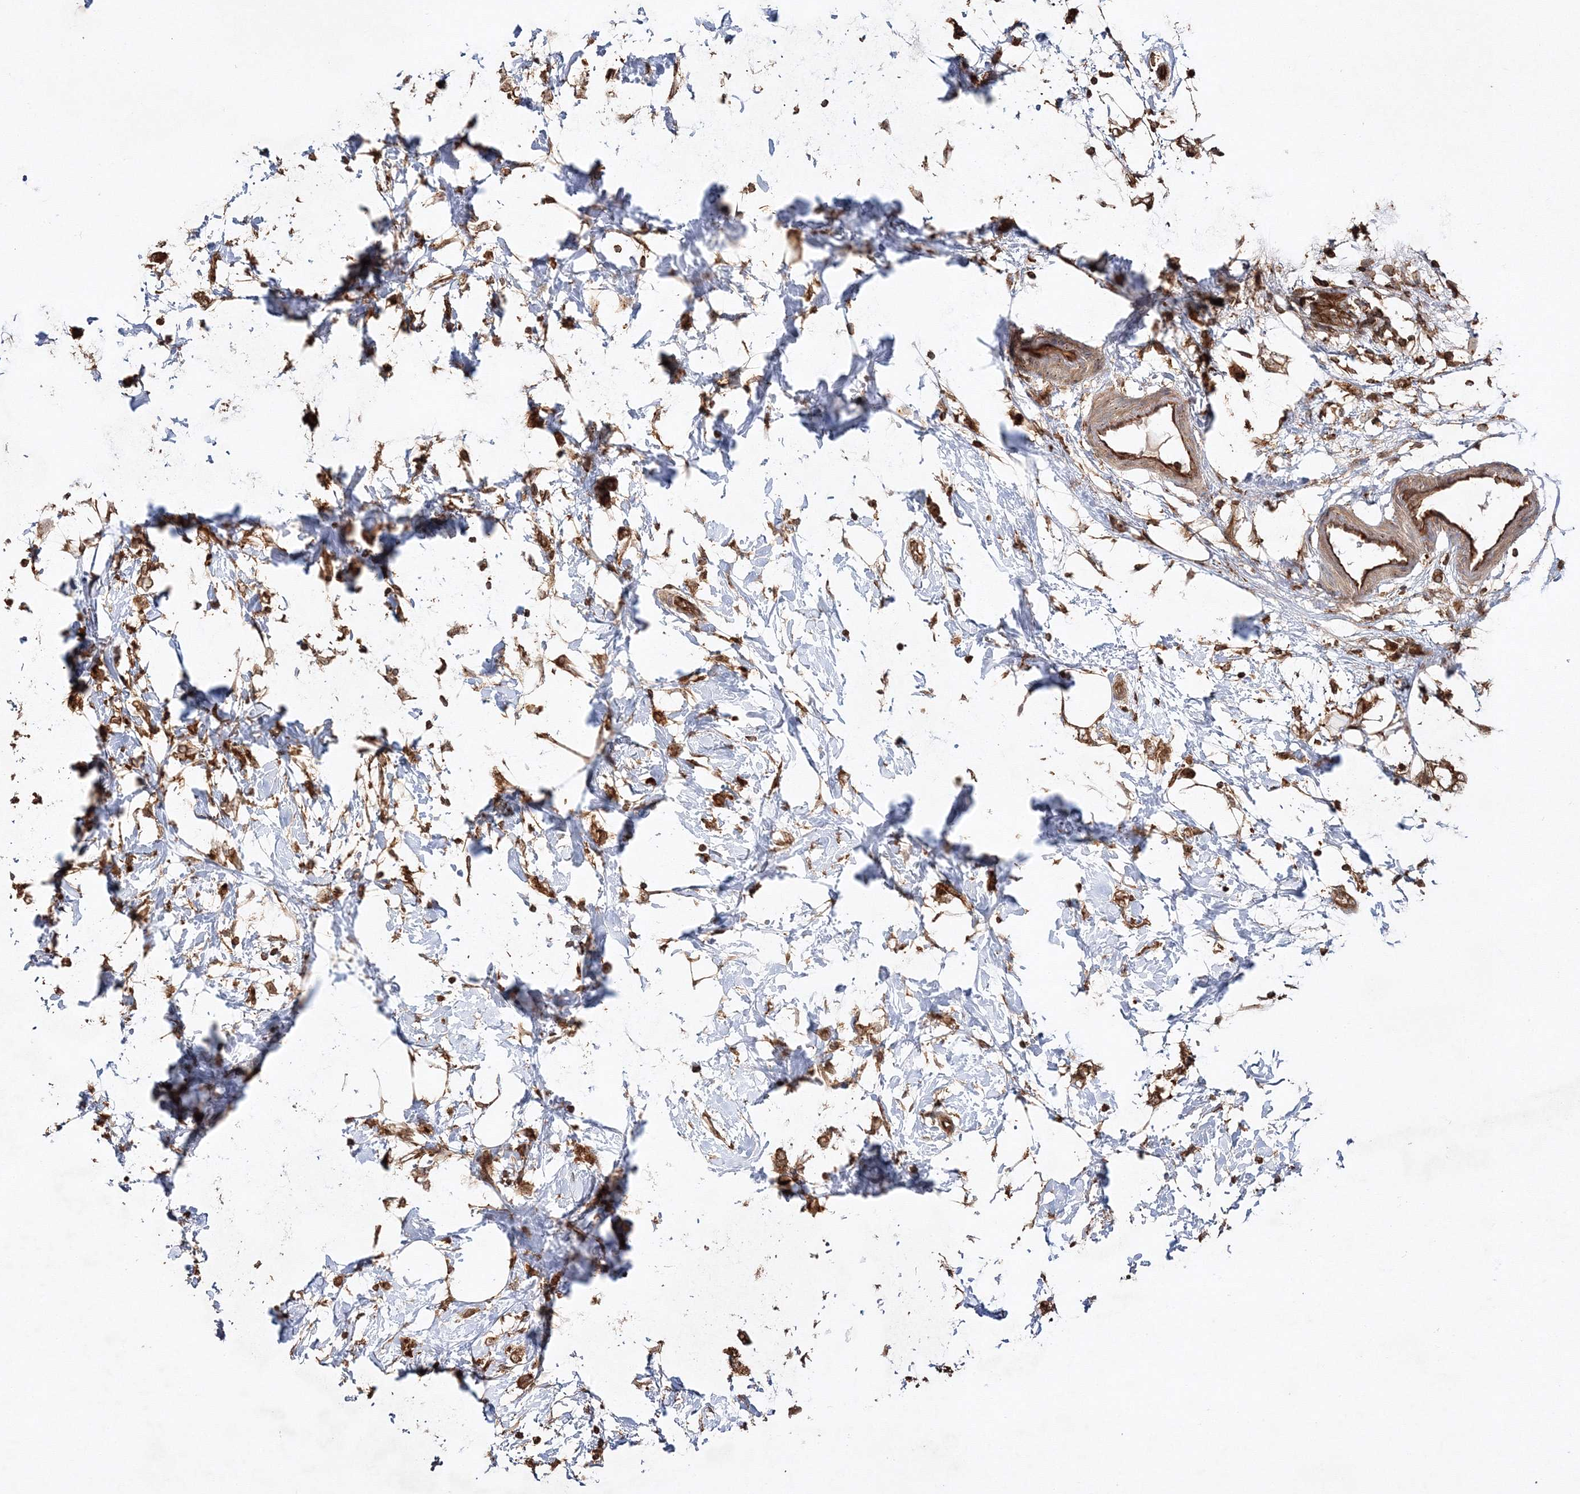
{"staining": {"intensity": "moderate", "quantity": ">75%", "location": "cytoplasmic/membranous"}, "tissue": "breast cancer", "cell_type": "Tumor cells", "image_type": "cancer", "snomed": [{"axis": "morphology", "description": "Normal tissue, NOS"}, {"axis": "morphology", "description": "Lobular carcinoma"}, {"axis": "topography", "description": "Breast"}], "caption": "Tumor cells display medium levels of moderate cytoplasmic/membranous staining in about >75% of cells in human breast lobular carcinoma.", "gene": "WDR37", "patient": {"sex": "female", "age": 47}}